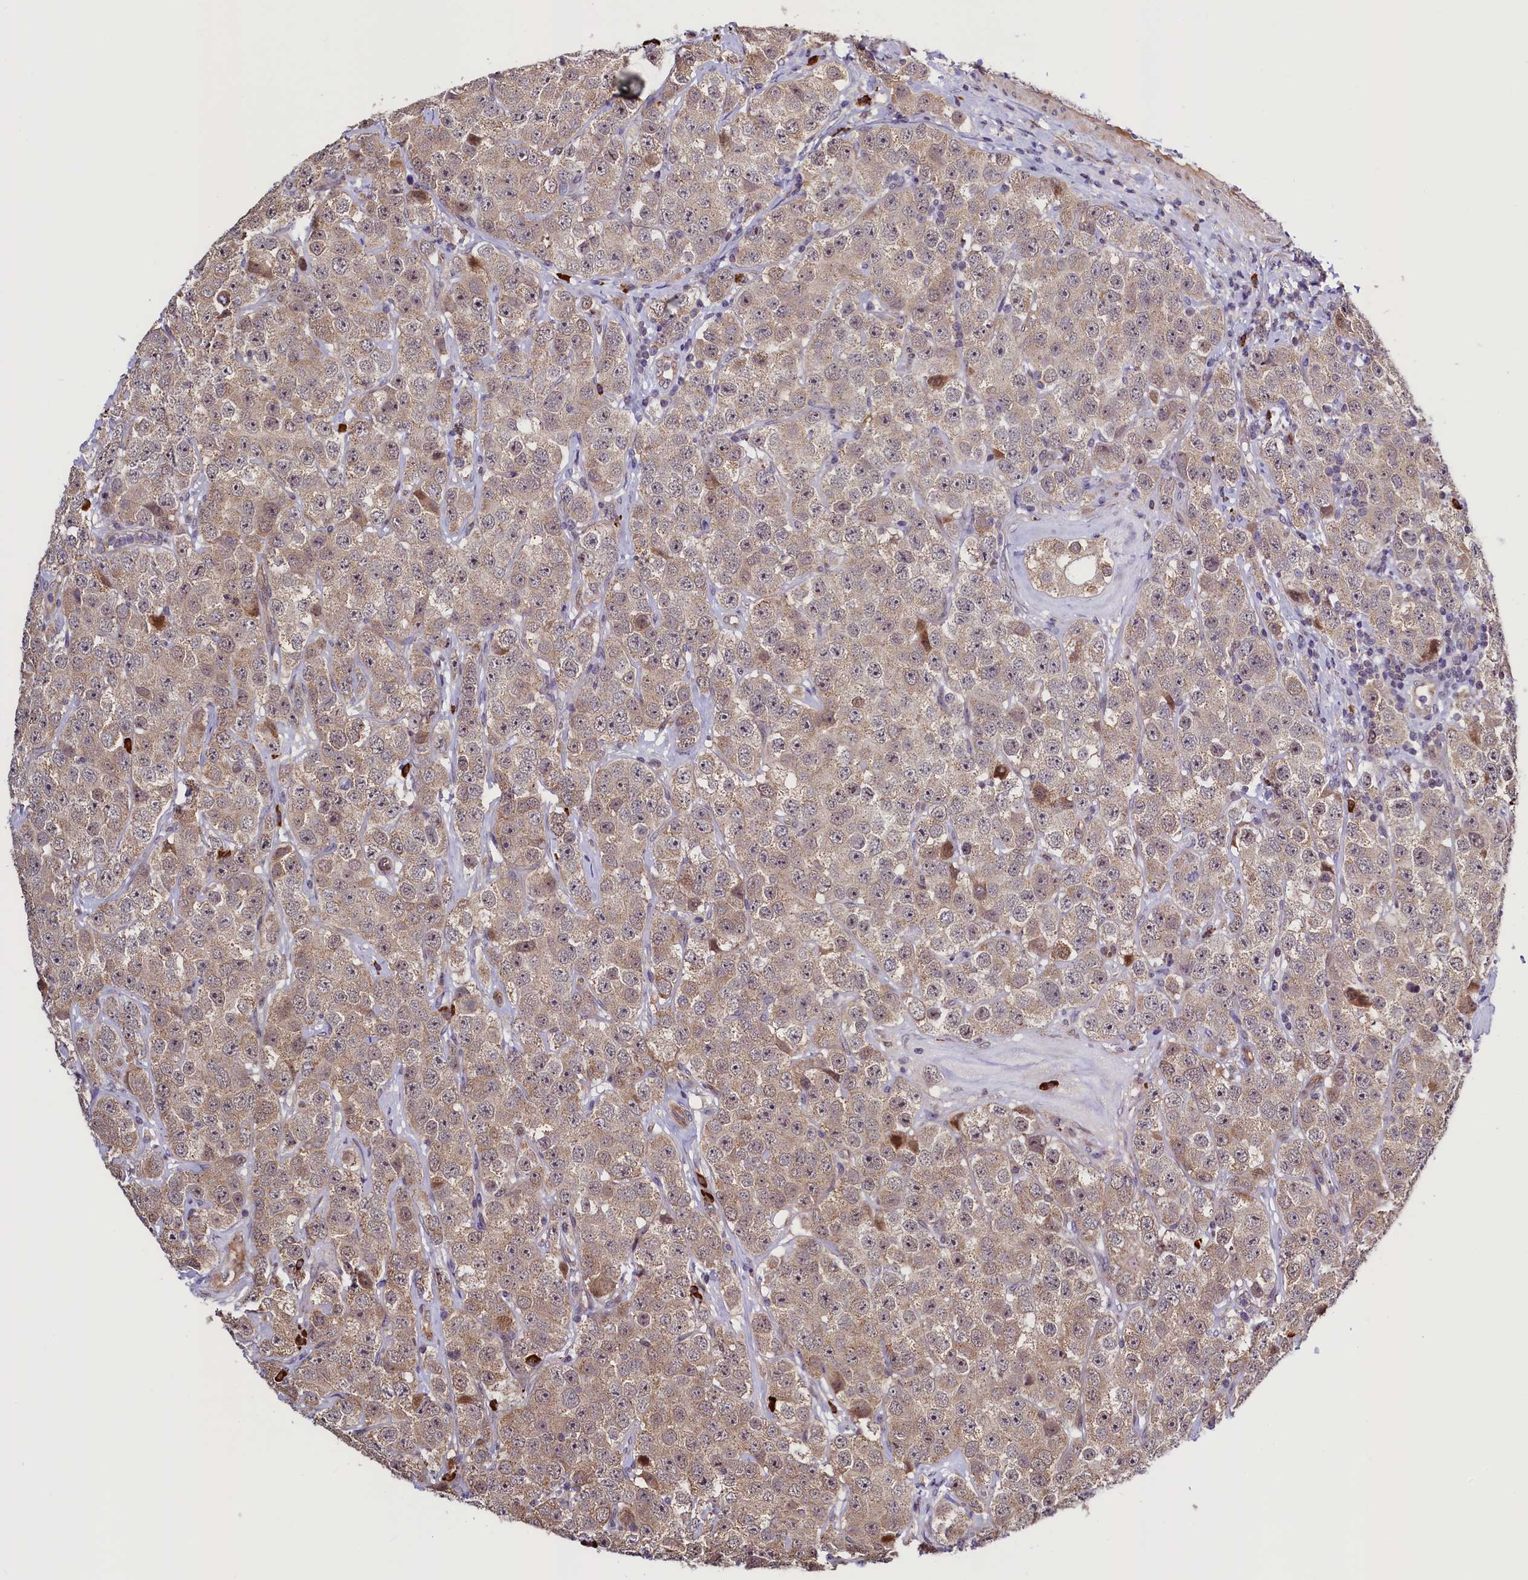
{"staining": {"intensity": "moderate", "quantity": ">75%", "location": "cytoplasmic/membranous"}, "tissue": "testis cancer", "cell_type": "Tumor cells", "image_type": "cancer", "snomed": [{"axis": "morphology", "description": "Seminoma, NOS"}, {"axis": "topography", "description": "Testis"}], "caption": "This is a photomicrograph of immunohistochemistry (IHC) staining of seminoma (testis), which shows moderate positivity in the cytoplasmic/membranous of tumor cells.", "gene": "RBFA", "patient": {"sex": "male", "age": 28}}